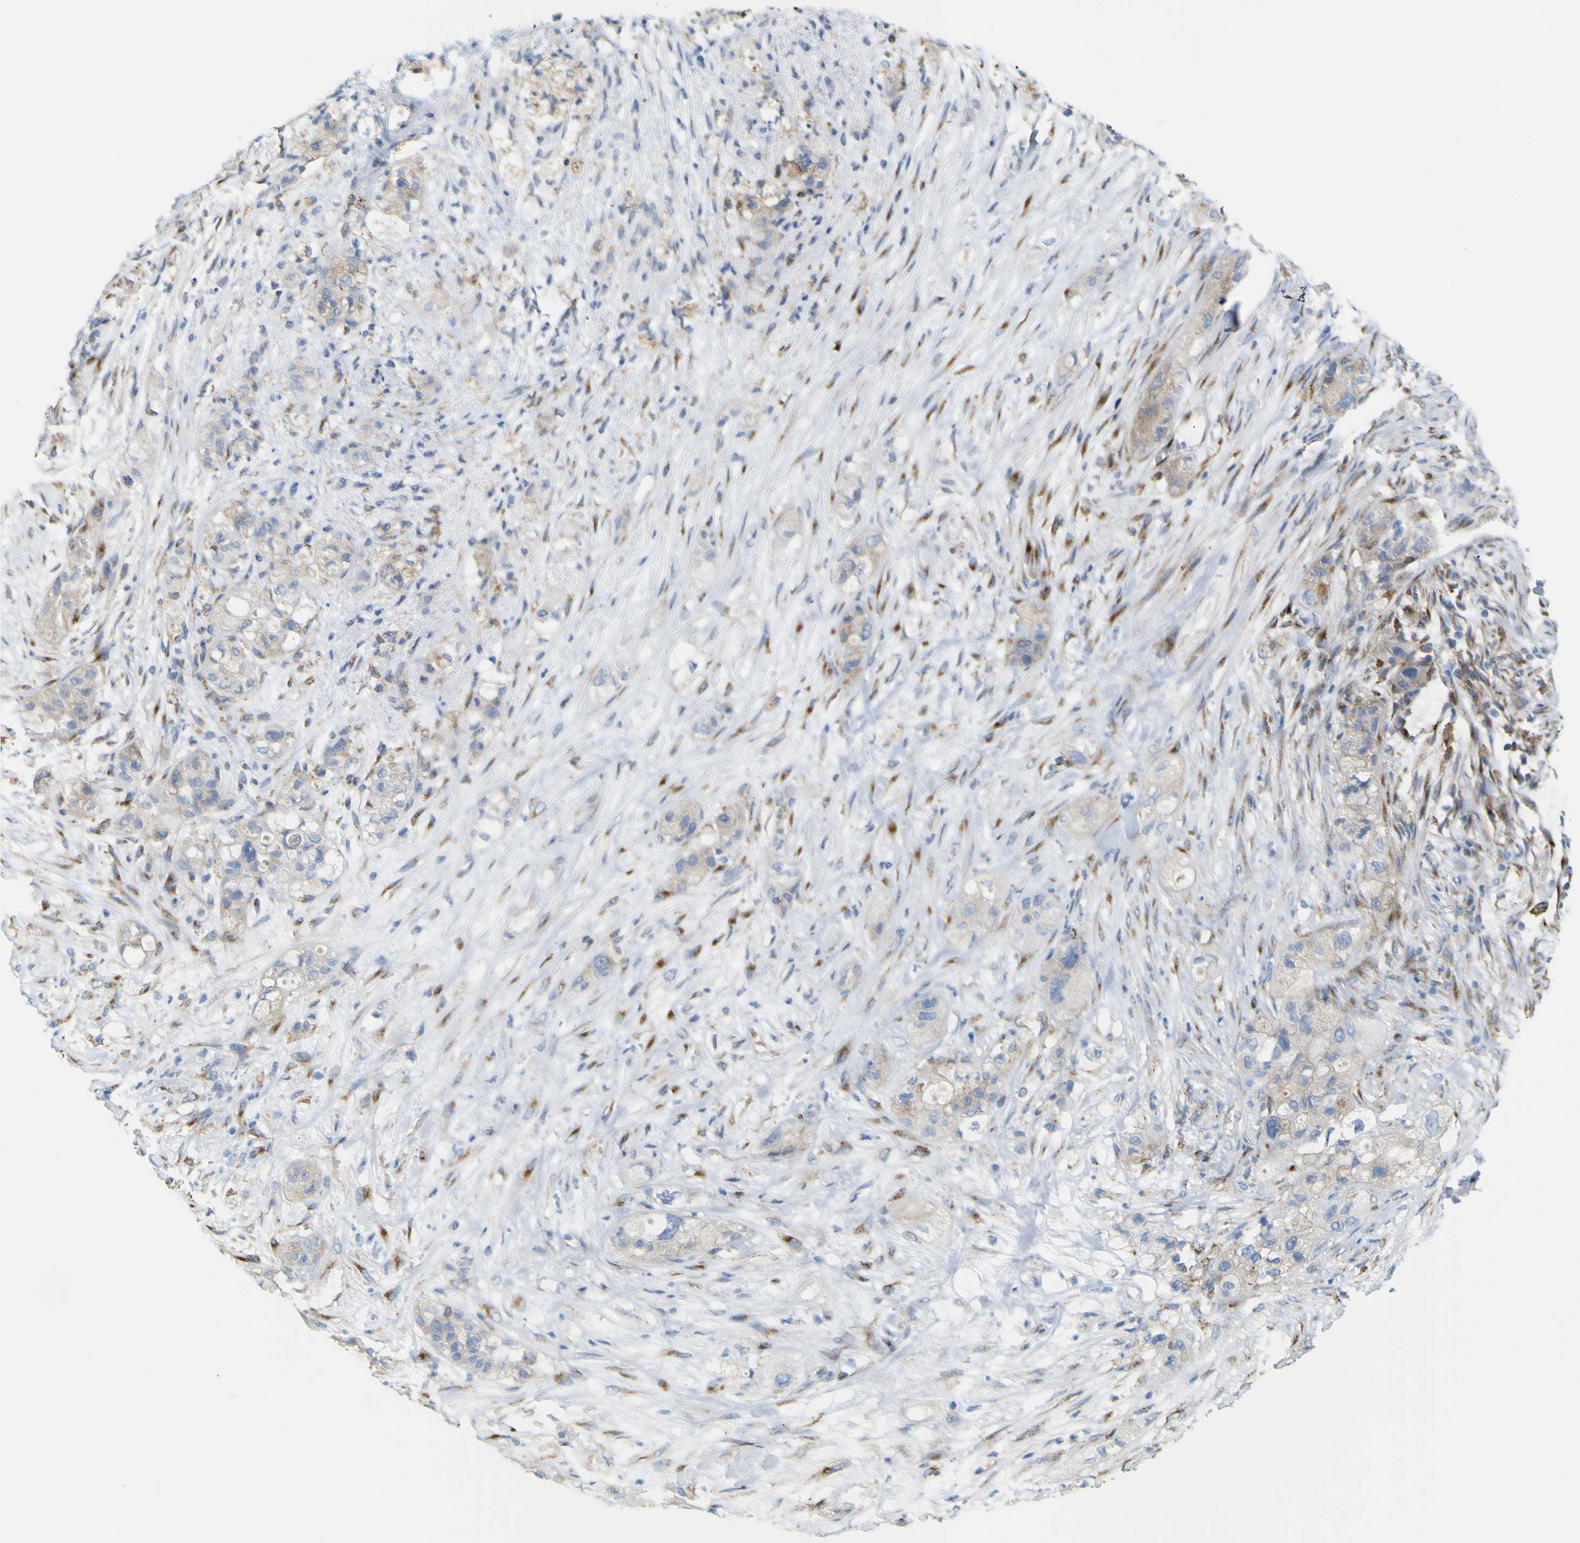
{"staining": {"intensity": "negative", "quantity": "none", "location": "none"}, "tissue": "pancreatic cancer", "cell_type": "Tumor cells", "image_type": "cancer", "snomed": [{"axis": "morphology", "description": "Adenocarcinoma, NOS"}, {"axis": "topography", "description": "Pancreas"}], "caption": "A micrograph of human adenocarcinoma (pancreatic) is negative for staining in tumor cells.", "gene": "IGF2R", "patient": {"sex": "female", "age": 78}}